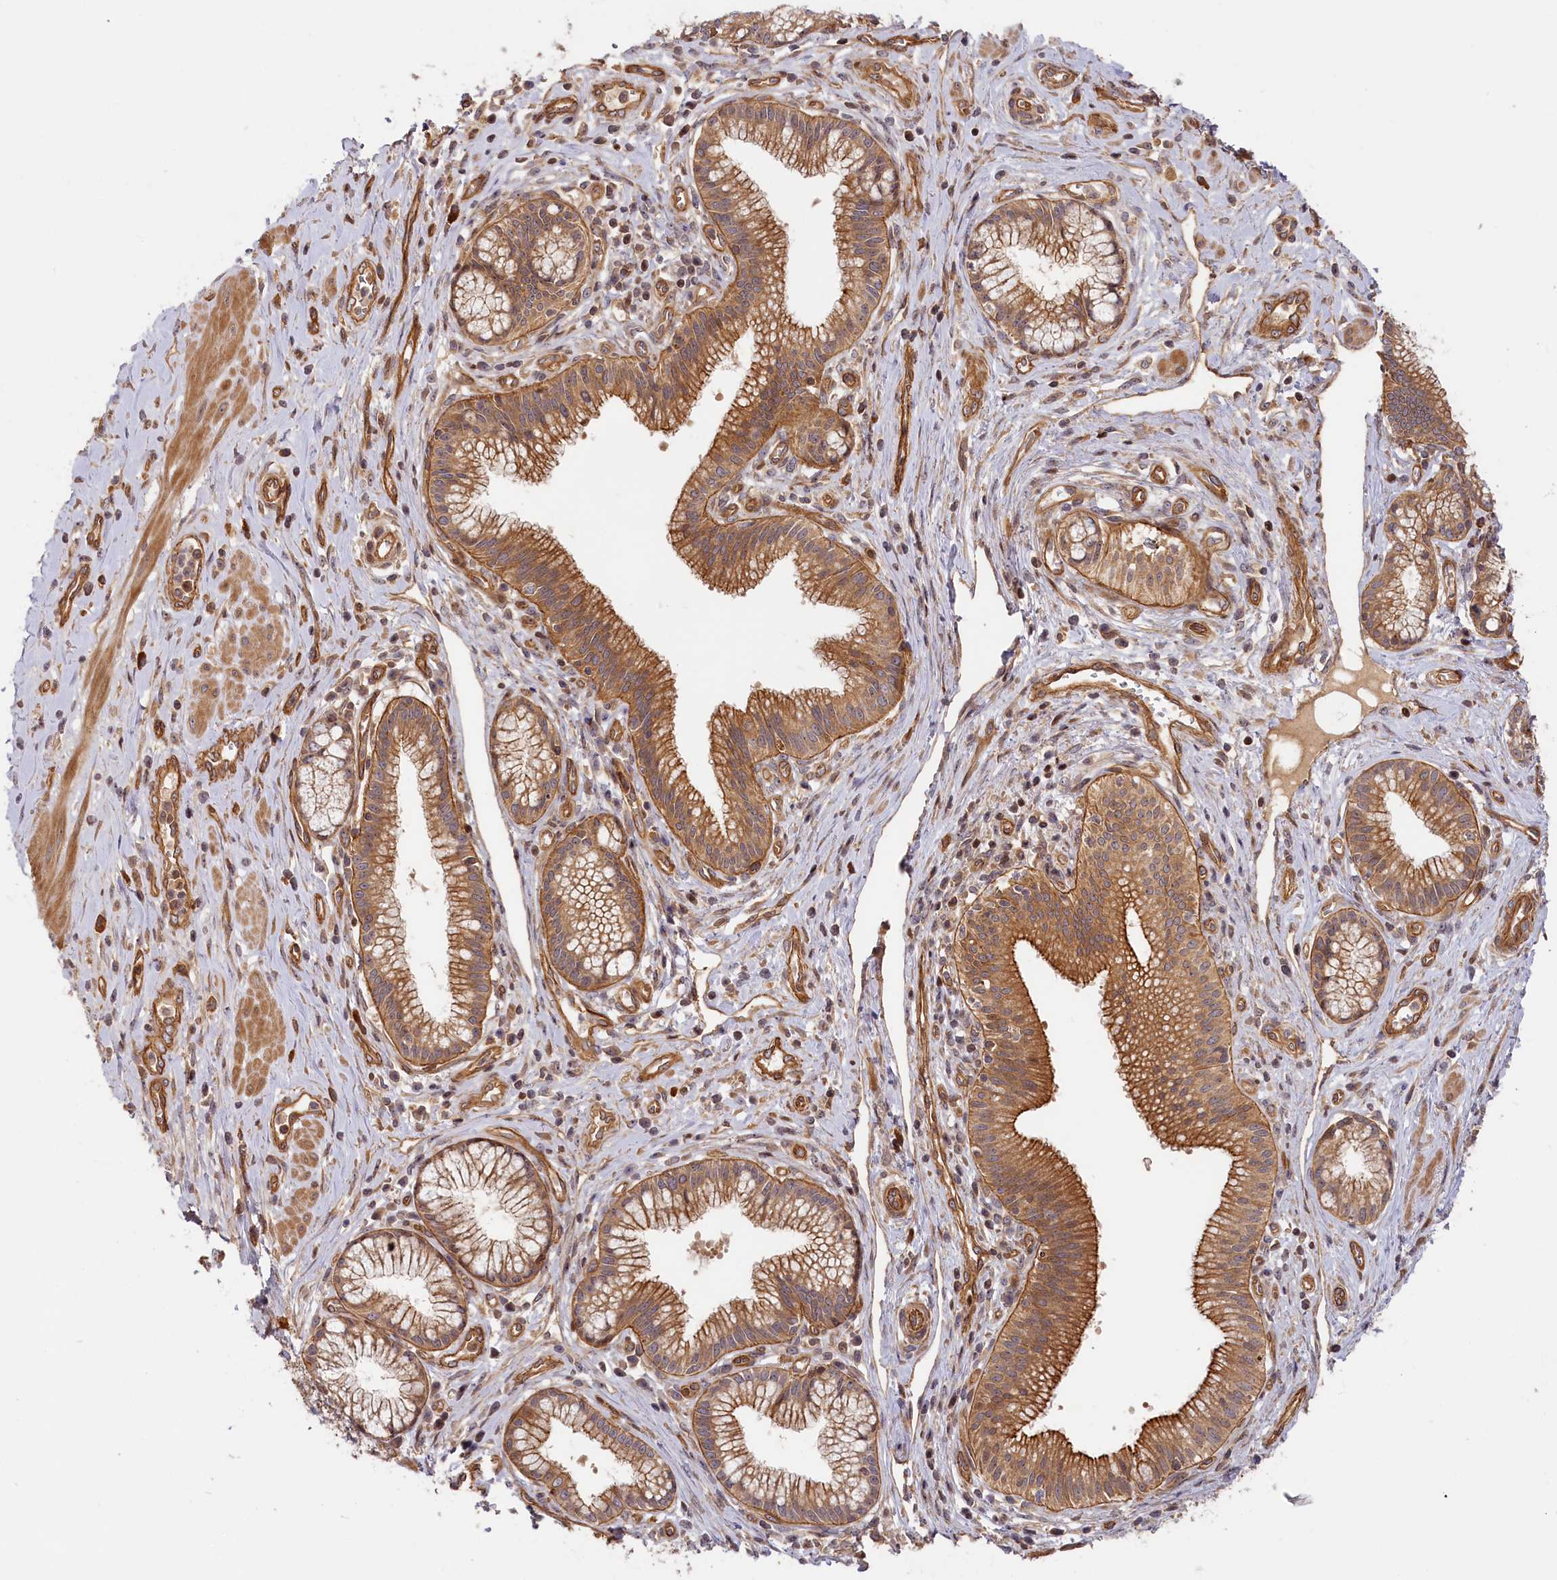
{"staining": {"intensity": "moderate", "quantity": ">75%", "location": "cytoplasmic/membranous"}, "tissue": "pancreatic cancer", "cell_type": "Tumor cells", "image_type": "cancer", "snomed": [{"axis": "morphology", "description": "Adenocarcinoma, NOS"}, {"axis": "topography", "description": "Pancreas"}], "caption": "The micrograph reveals staining of pancreatic adenocarcinoma, revealing moderate cytoplasmic/membranous protein staining (brown color) within tumor cells.", "gene": "CEP44", "patient": {"sex": "male", "age": 72}}